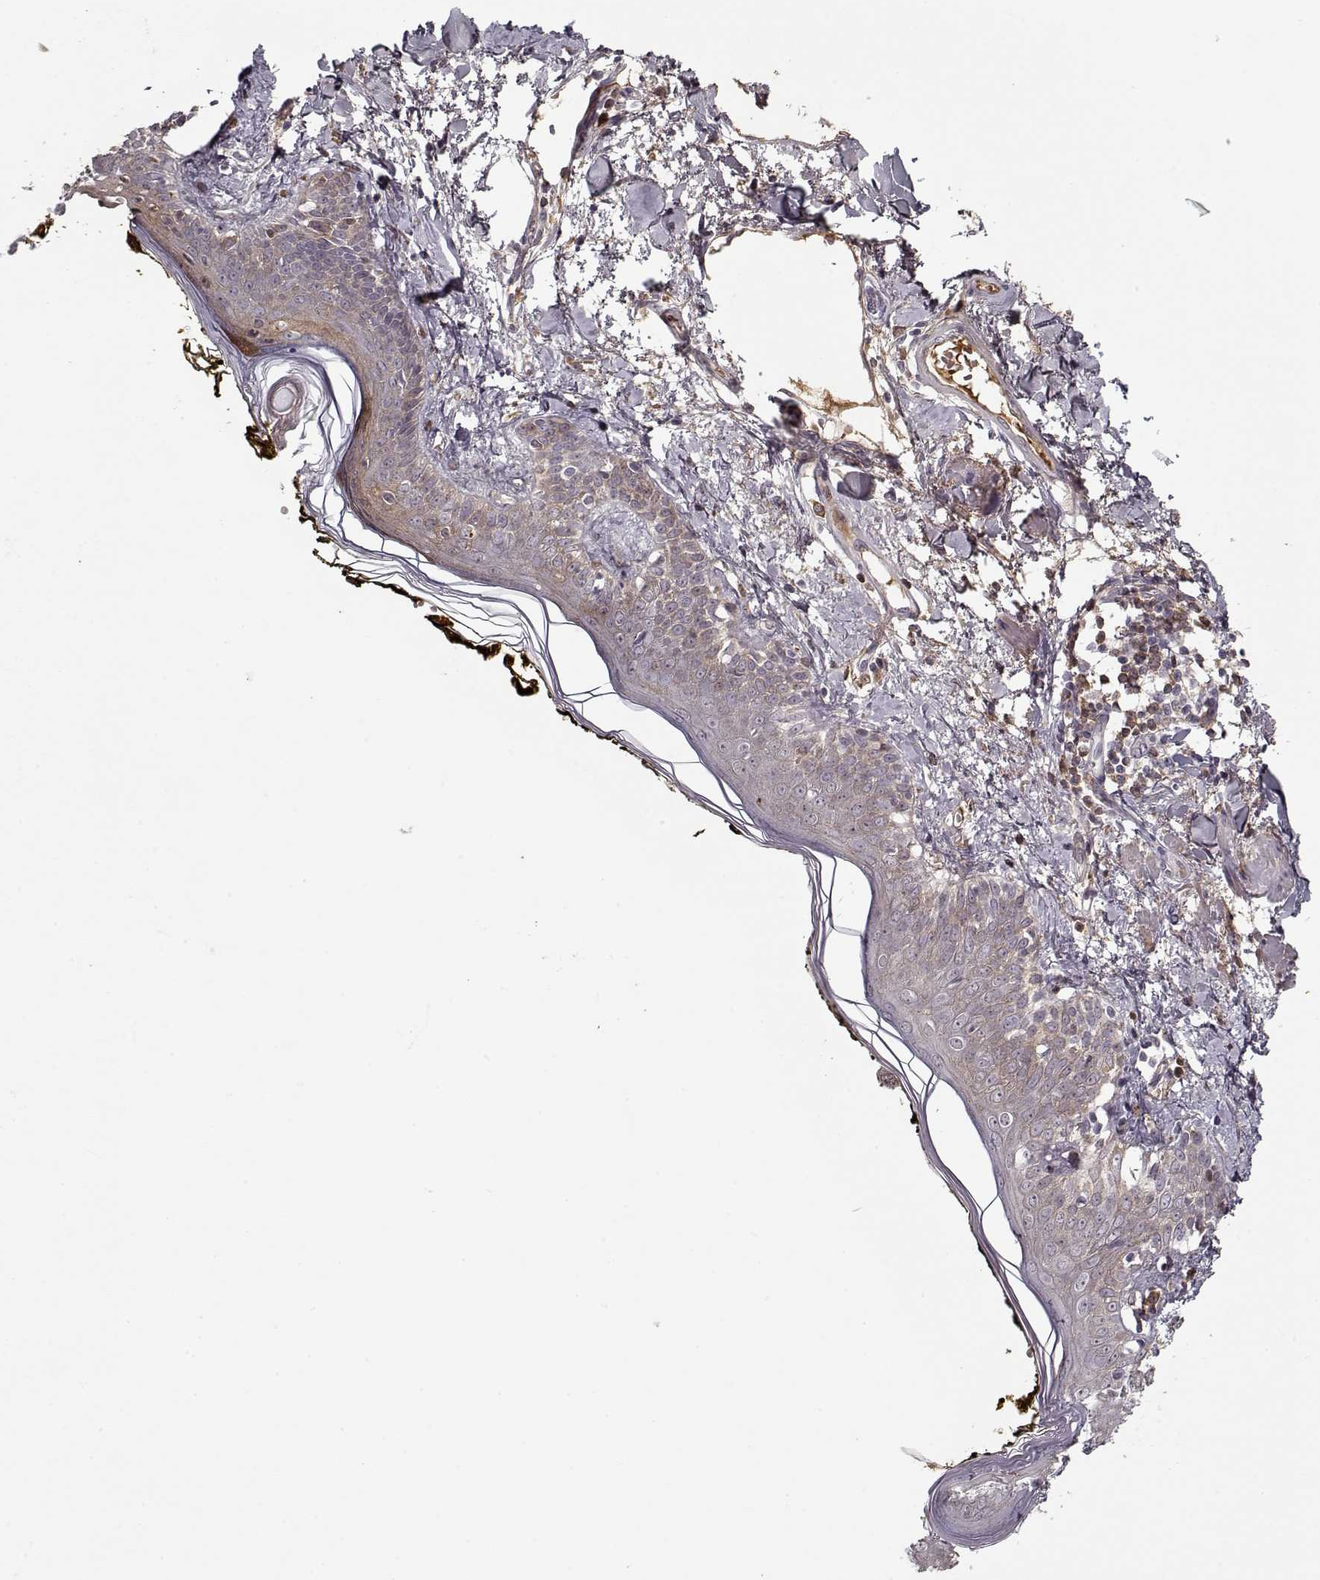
{"staining": {"intensity": "negative", "quantity": "none", "location": "none"}, "tissue": "skin", "cell_type": "Fibroblasts", "image_type": "normal", "snomed": [{"axis": "morphology", "description": "Normal tissue, NOS"}, {"axis": "topography", "description": "Skin"}], "caption": "Unremarkable skin was stained to show a protein in brown. There is no significant staining in fibroblasts. (Stains: DAB immunohistochemistry (IHC) with hematoxylin counter stain, Microscopy: brightfield microscopy at high magnification).", "gene": "AFM", "patient": {"sex": "male", "age": 76}}